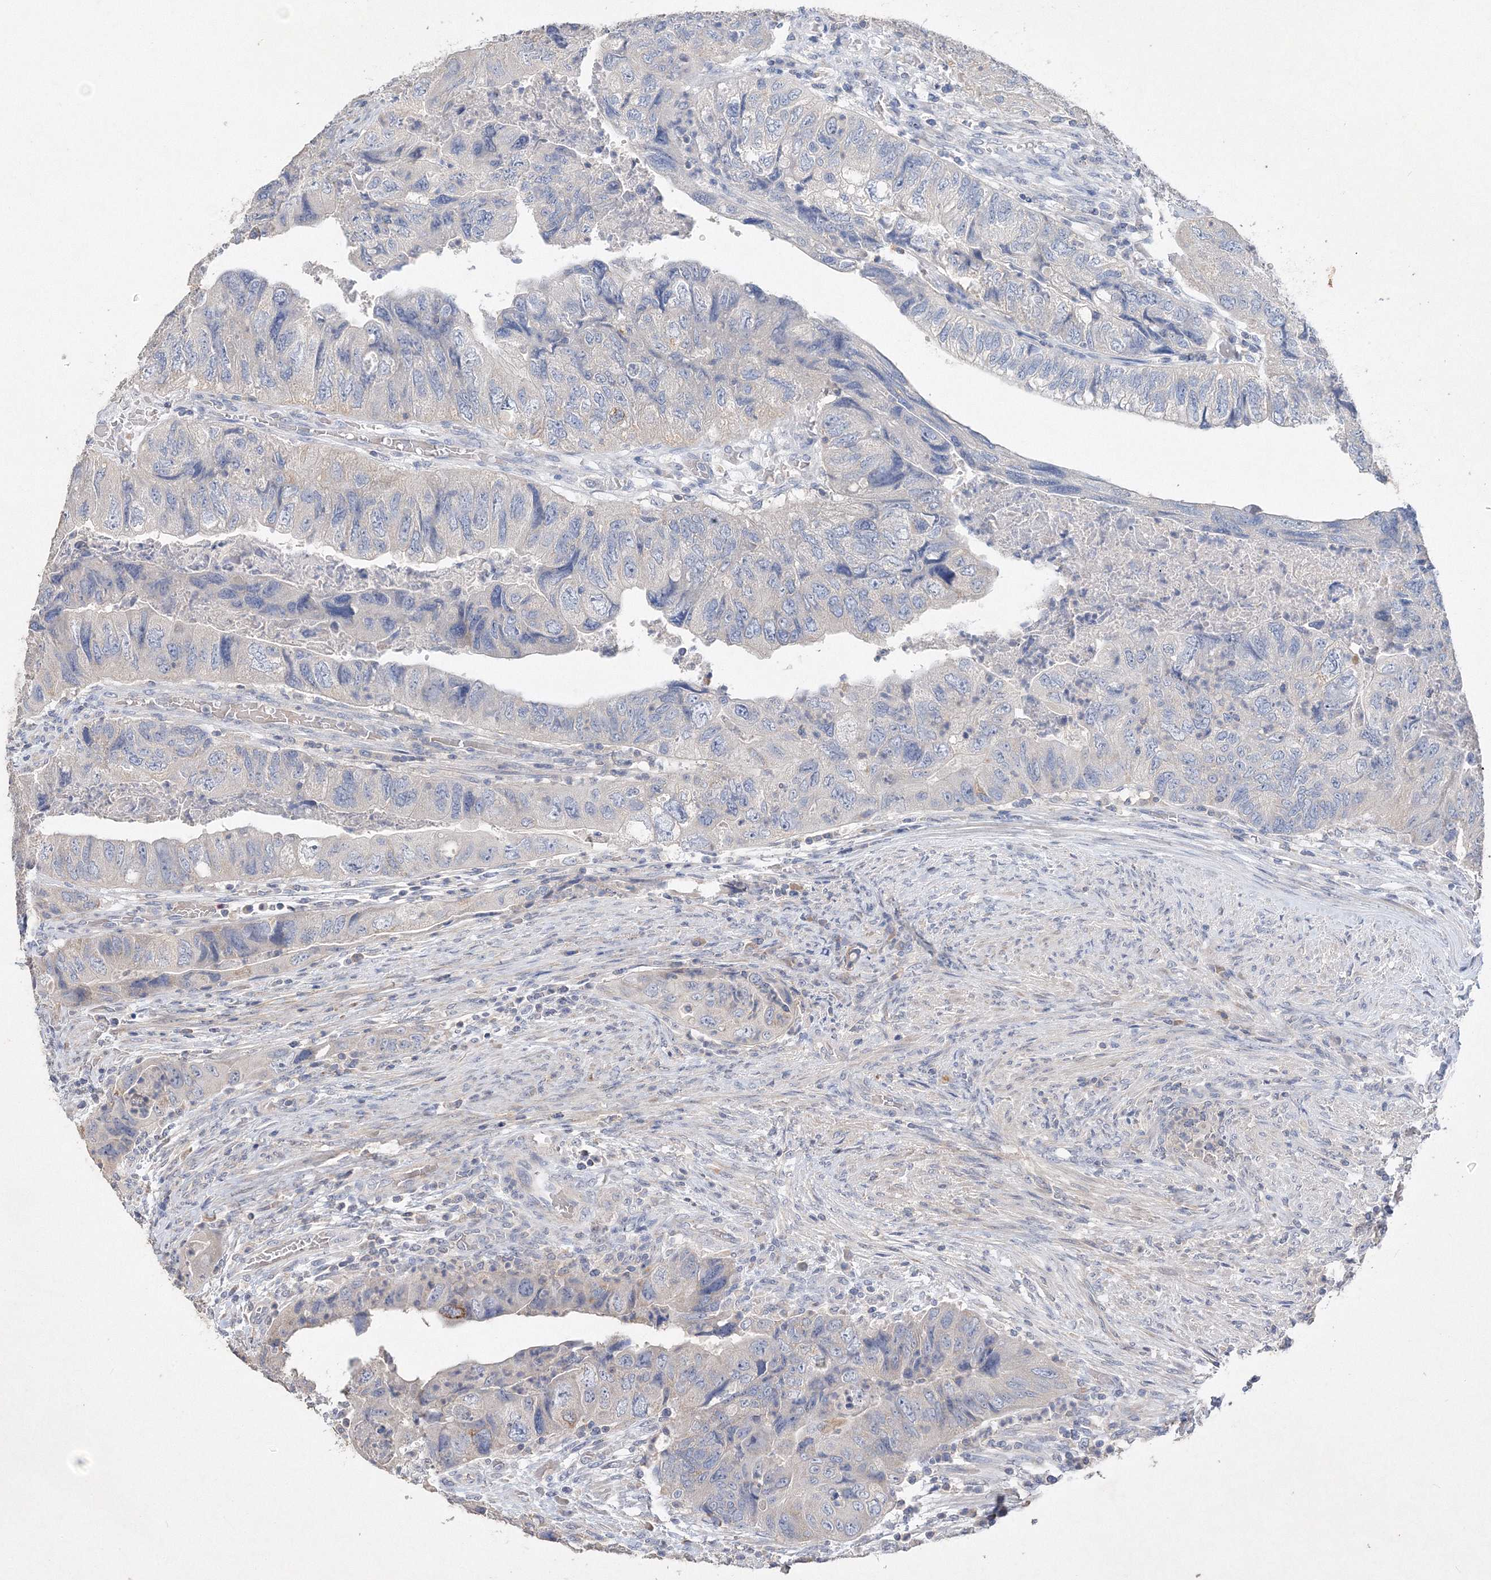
{"staining": {"intensity": "negative", "quantity": "none", "location": "none"}, "tissue": "colorectal cancer", "cell_type": "Tumor cells", "image_type": "cancer", "snomed": [{"axis": "morphology", "description": "Adenocarcinoma, NOS"}, {"axis": "topography", "description": "Rectum"}], "caption": "IHC of human colorectal cancer demonstrates no expression in tumor cells.", "gene": "GLS", "patient": {"sex": "male", "age": 63}}